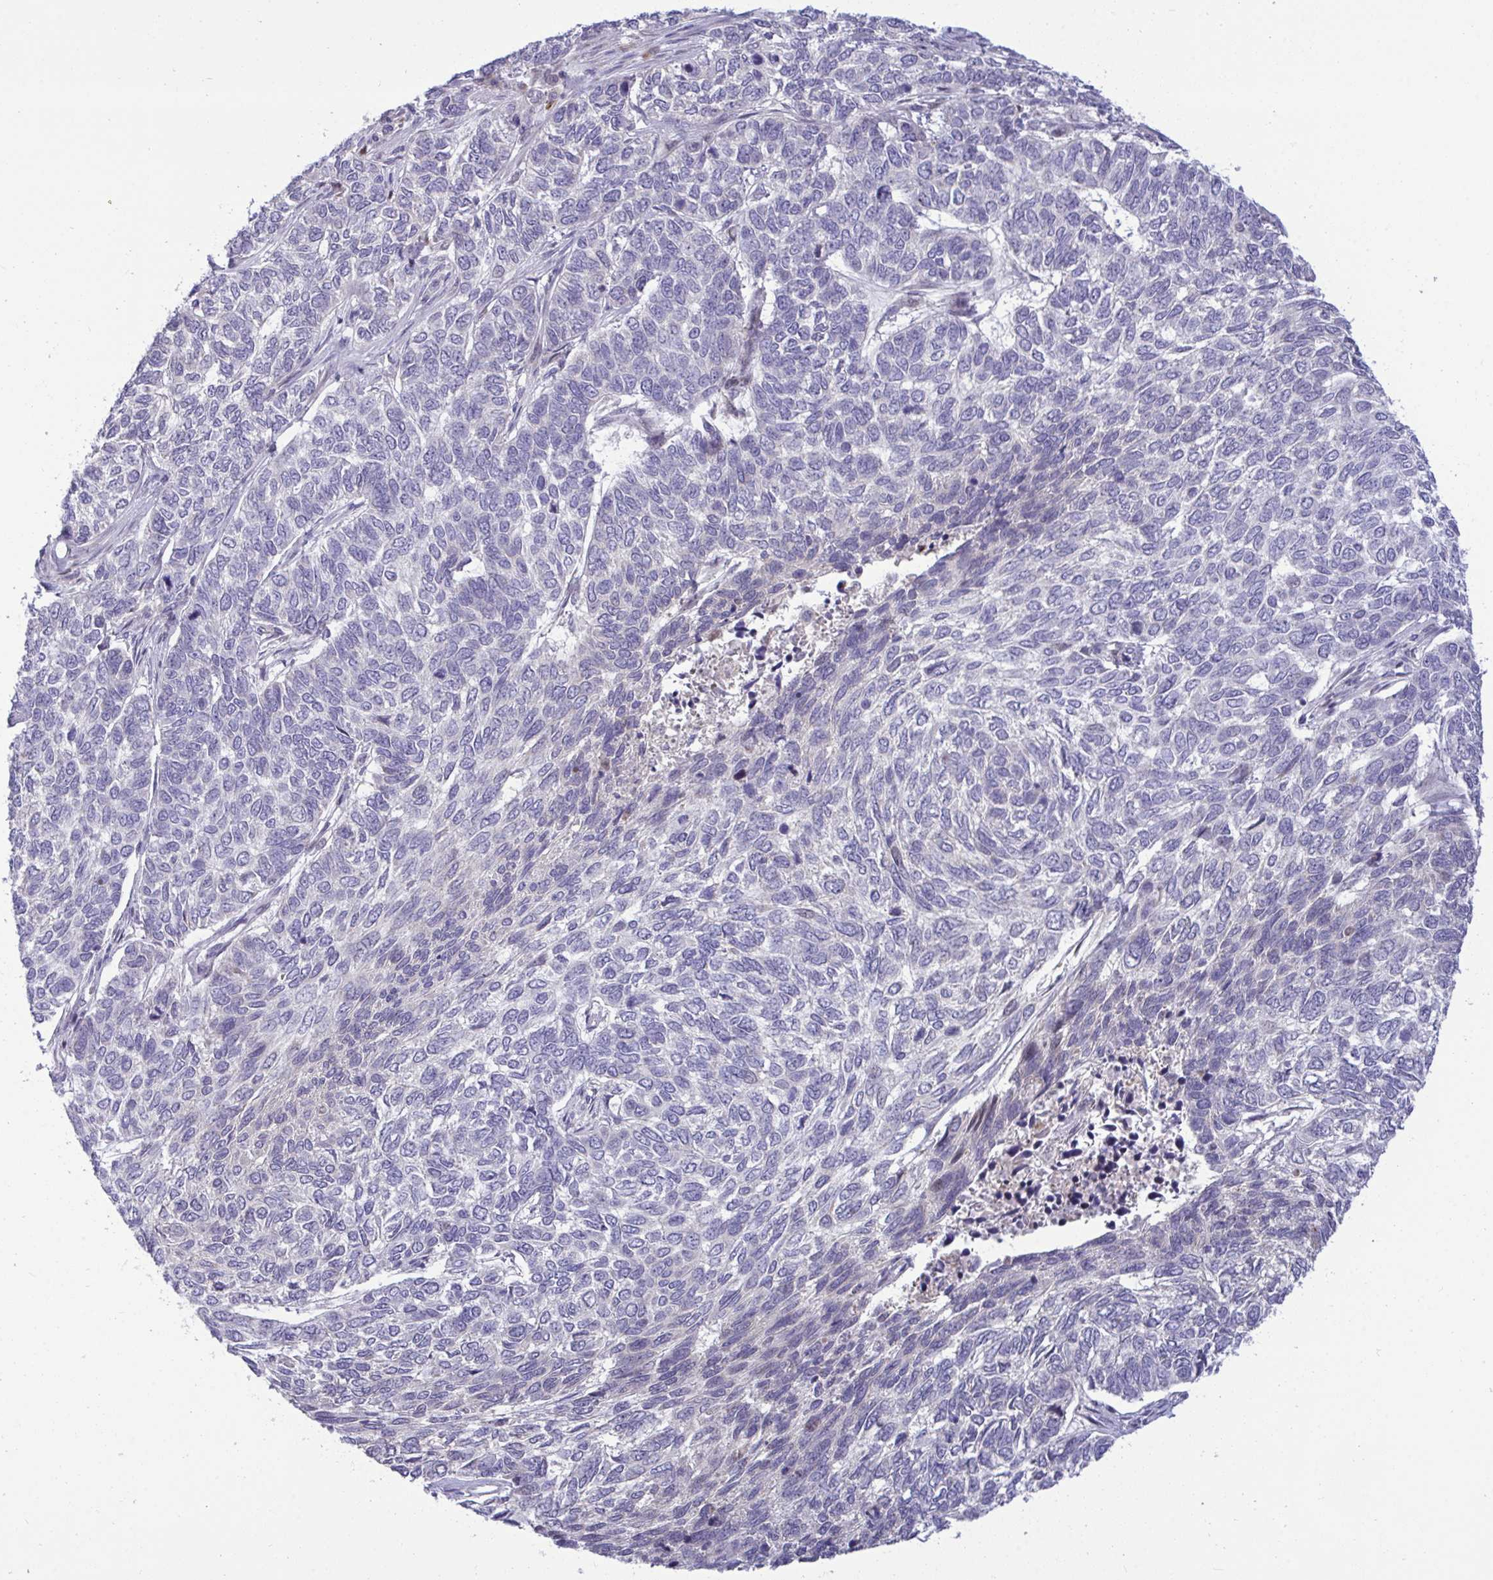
{"staining": {"intensity": "negative", "quantity": "none", "location": "none"}, "tissue": "skin cancer", "cell_type": "Tumor cells", "image_type": "cancer", "snomed": [{"axis": "morphology", "description": "Basal cell carcinoma"}, {"axis": "topography", "description": "Skin"}], "caption": "High power microscopy photomicrograph of an IHC photomicrograph of basal cell carcinoma (skin), revealing no significant positivity in tumor cells. The staining was performed using DAB to visualize the protein expression in brown, while the nuclei were stained in blue with hematoxylin (Magnification: 20x).", "gene": "EPOP", "patient": {"sex": "female", "age": 65}}